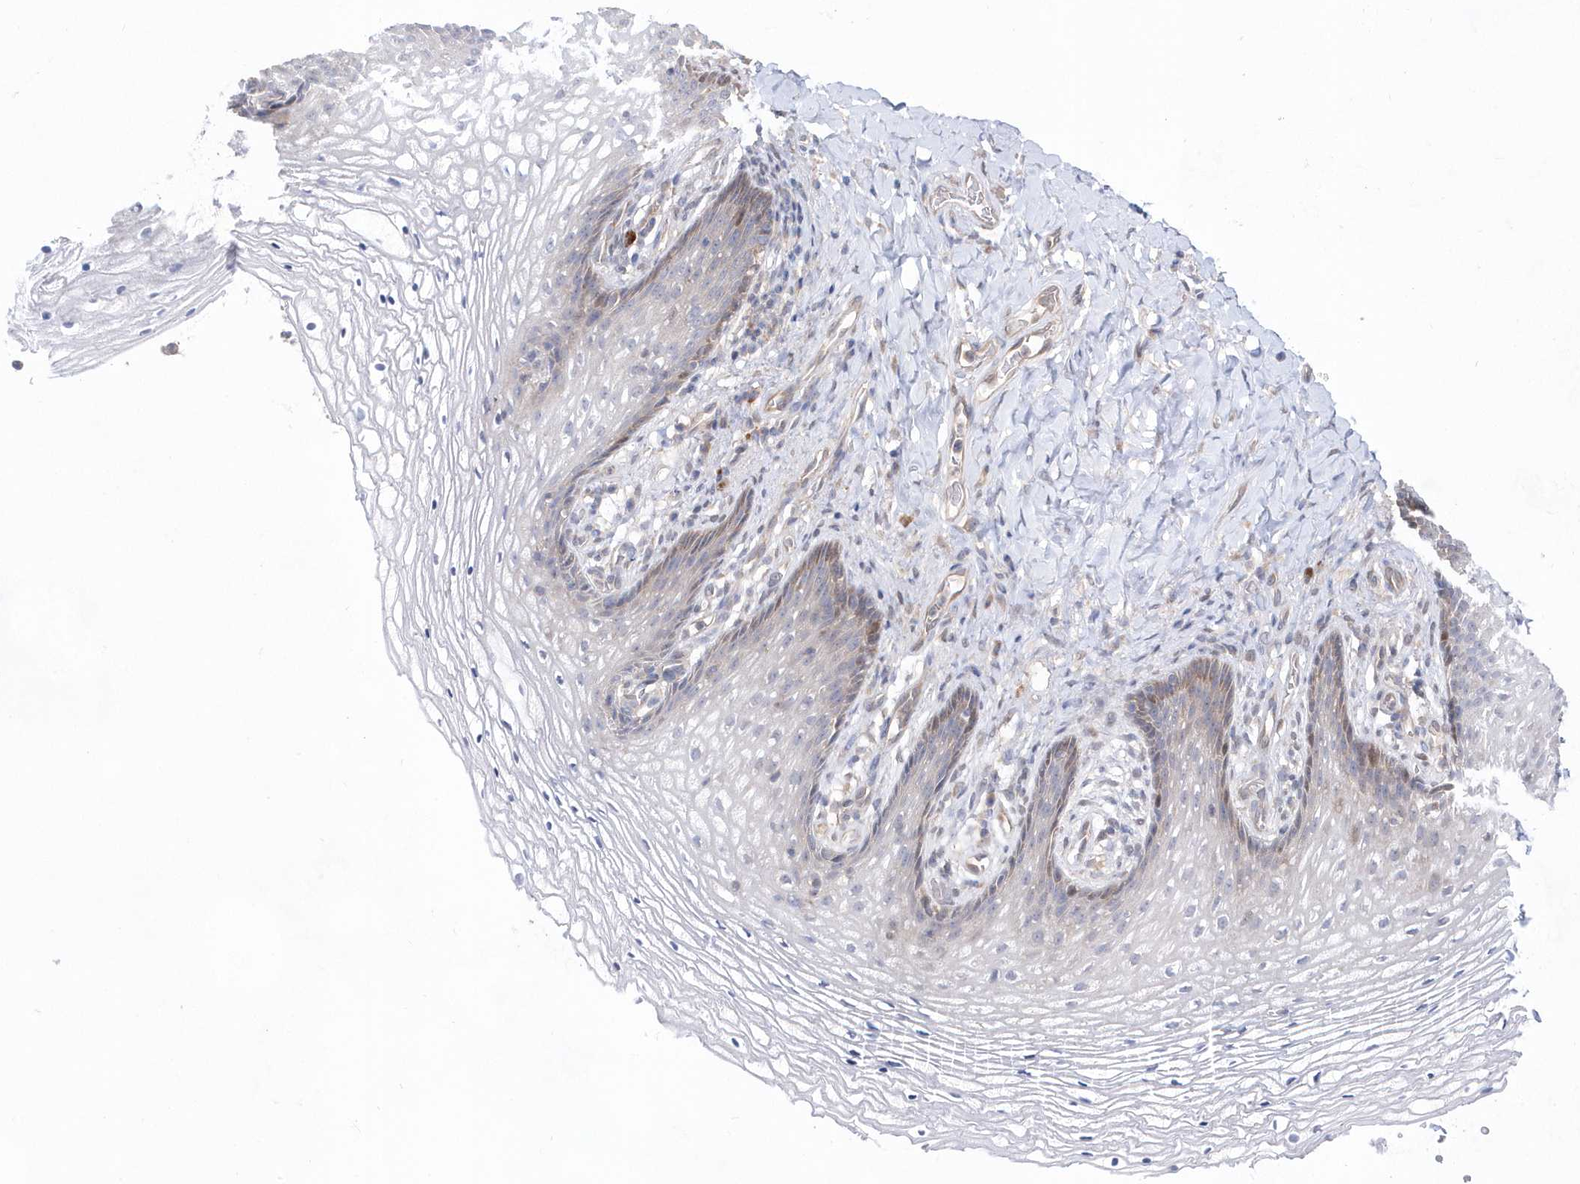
{"staining": {"intensity": "weak", "quantity": "<25%", "location": "cytoplasmic/membranous,nuclear"}, "tissue": "vagina", "cell_type": "Squamous epithelial cells", "image_type": "normal", "snomed": [{"axis": "morphology", "description": "Normal tissue, NOS"}, {"axis": "topography", "description": "Vagina"}], "caption": "Unremarkable vagina was stained to show a protein in brown. There is no significant expression in squamous epithelial cells. Nuclei are stained in blue.", "gene": "BDH2", "patient": {"sex": "female", "age": 60}}